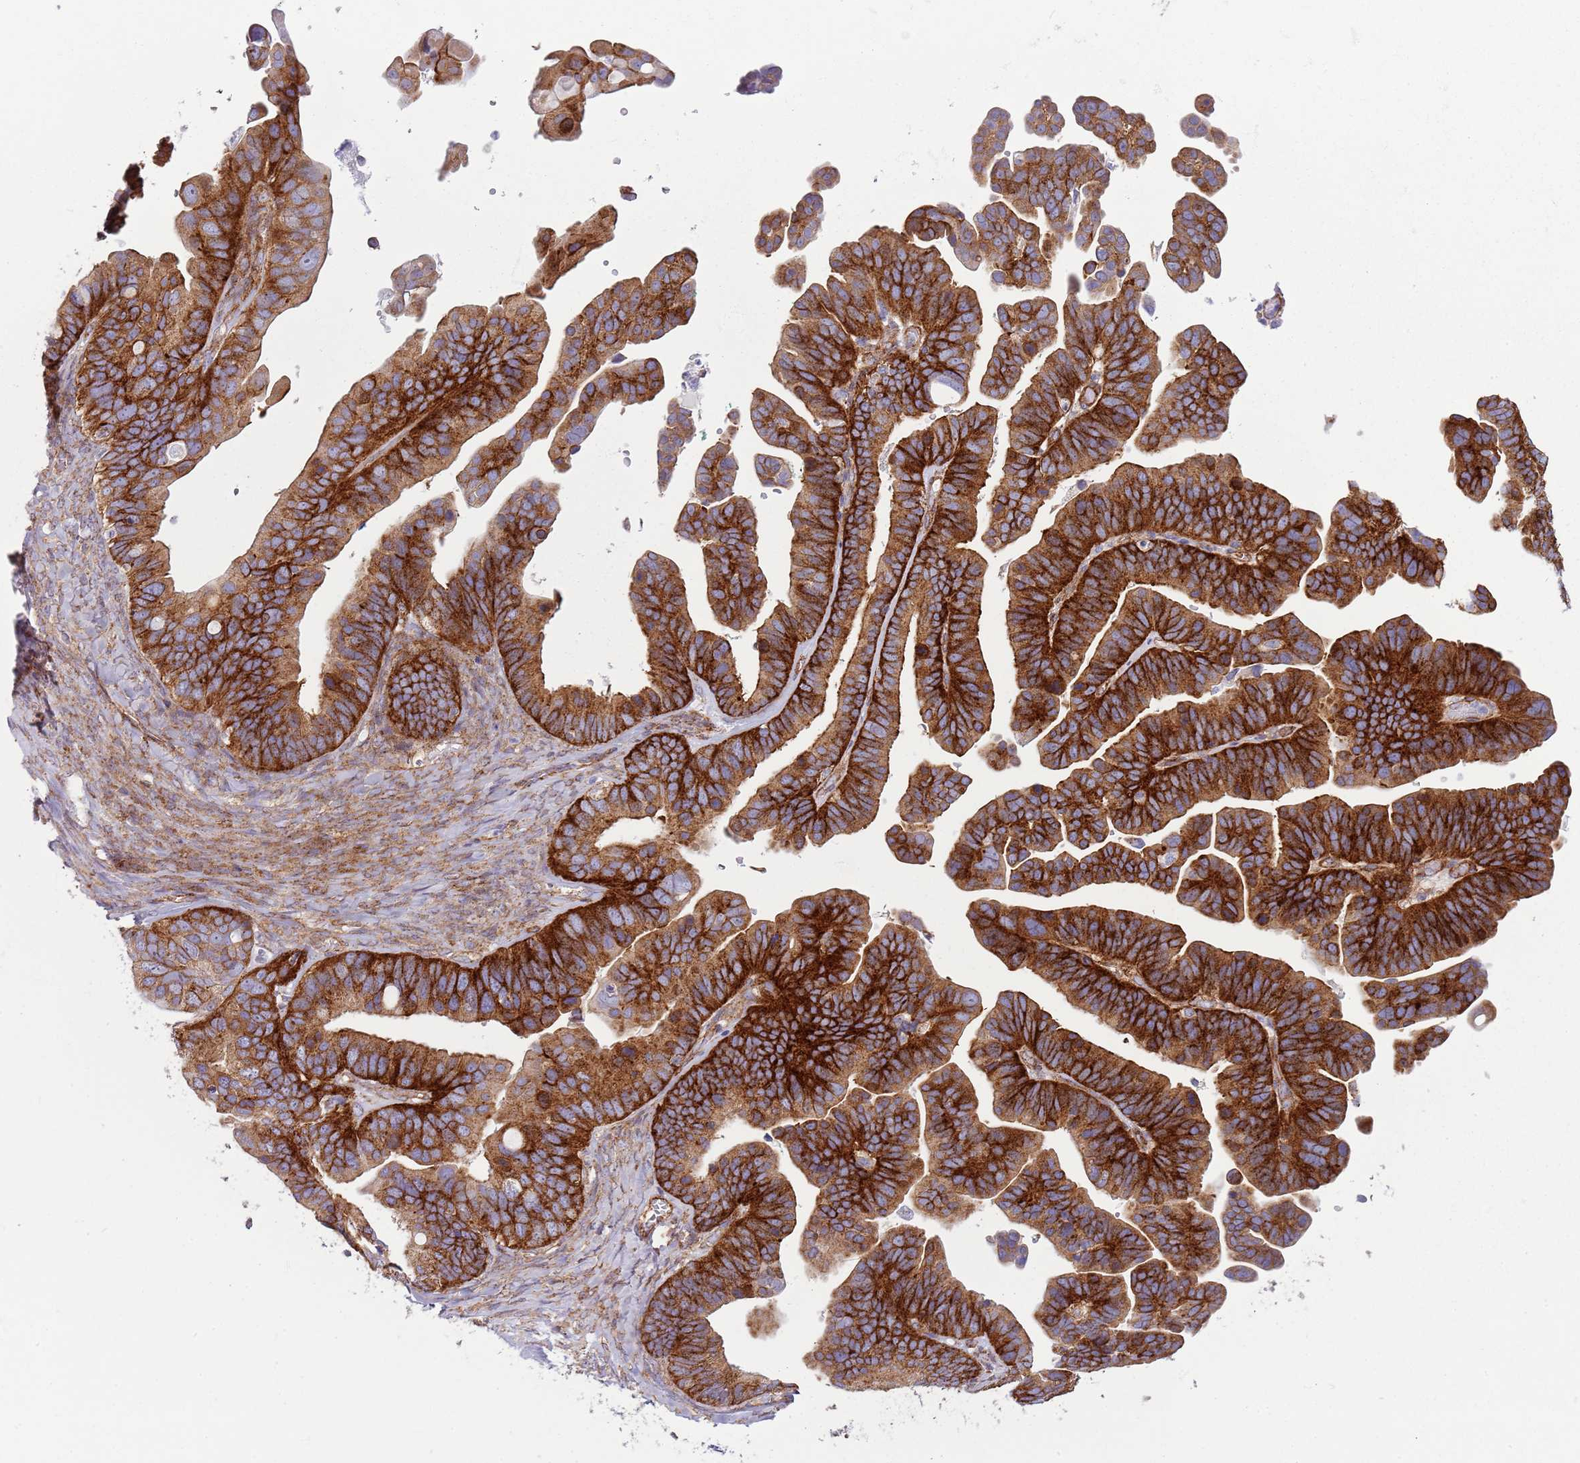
{"staining": {"intensity": "strong", "quantity": ">75%", "location": "cytoplasmic/membranous"}, "tissue": "ovarian cancer", "cell_type": "Tumor cells", "image_type": "cancer", "snomed": [{"axis": "morphology", "description": "Cystadenocarcinoma, serous, NOS"}, {"axis": "topography", "description": "Ovary"}], "caption": "Human serous cystadenocarcinoma (ovarian) stained for a protein (brown) demonstrates strong cytoplasmic/membranous positive positivity in about >75% of tumor cells.", "gene": "SNX1", "patient": {"sex": "female", "age": 56}}